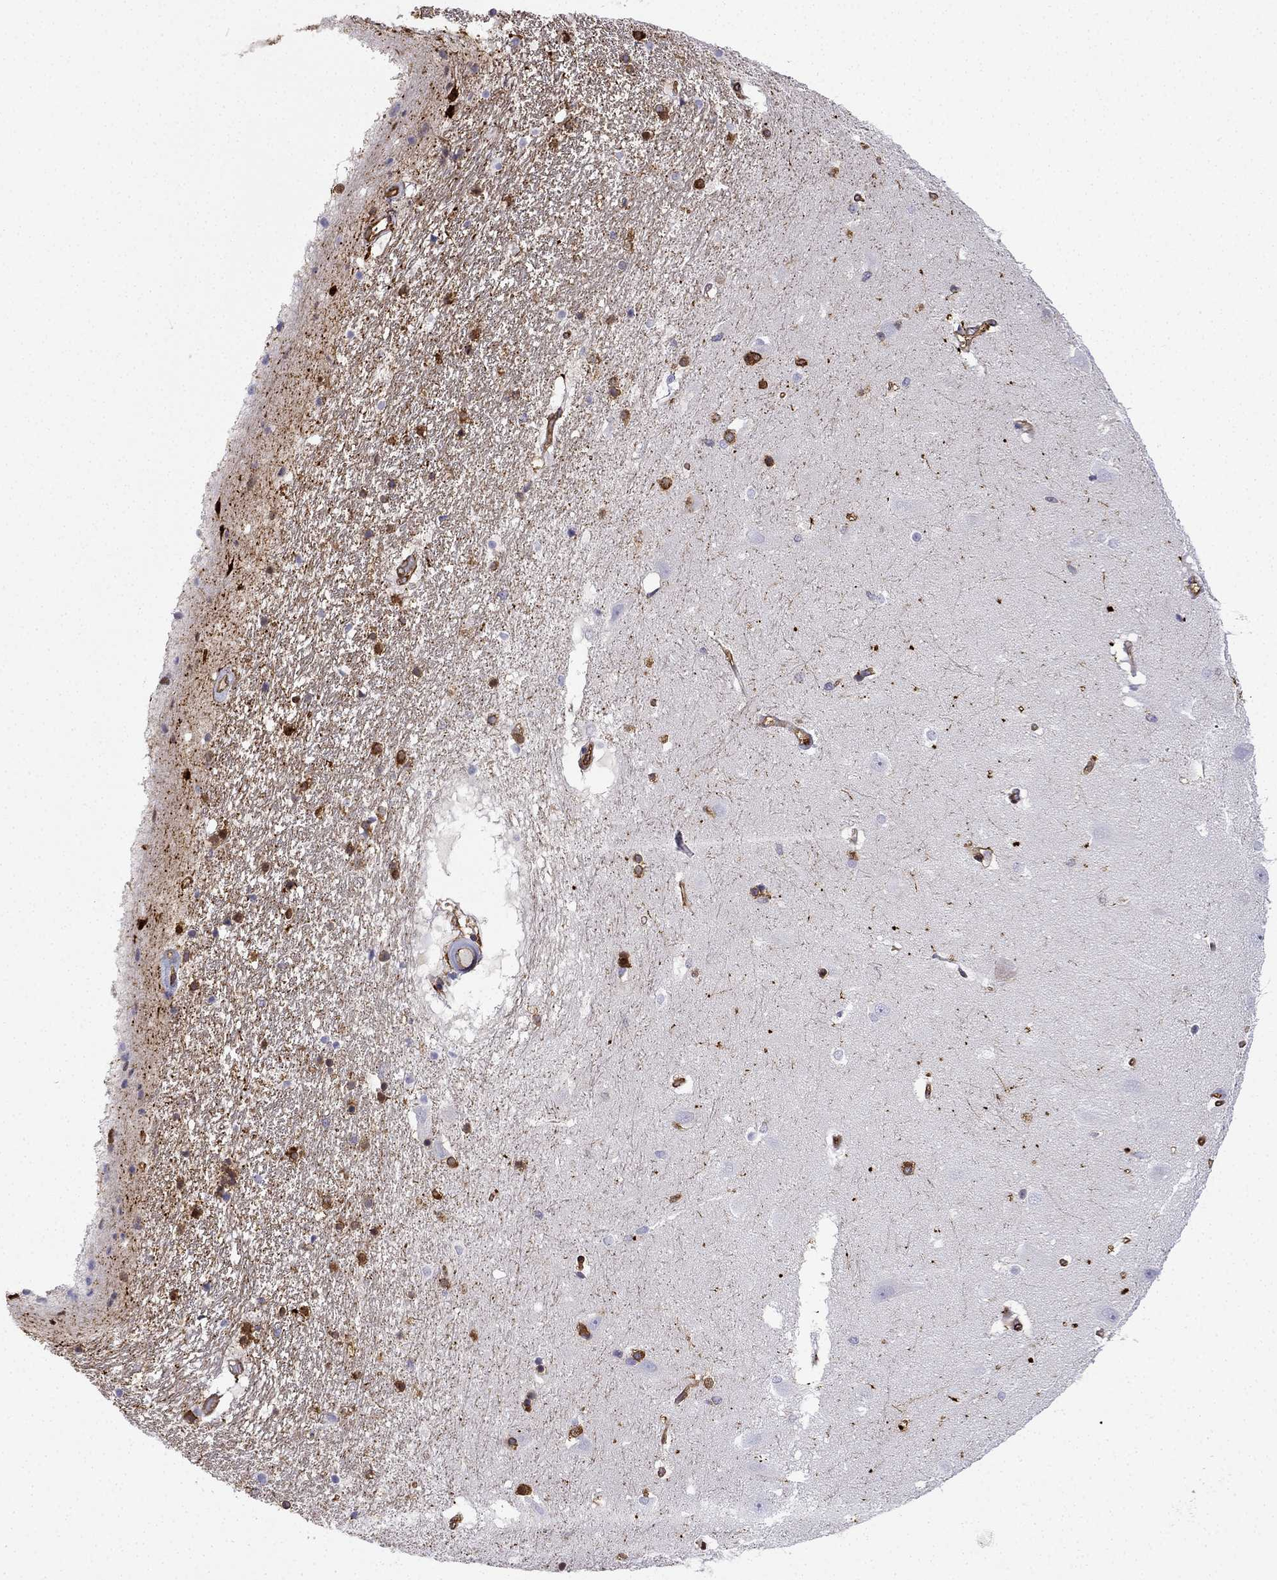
{"staining": {"intensity": "strong", "quantity": "25%-75%", "location": "cytoplasmic/membranous"}, "tissue": "hippocampus", "cell_type": "Glial cells", "image_type": "normal", "snomed": [{"axis": "morphology", "description": "Normal tissue, NOS"}, {"axis": "topography", "description": "Hippocampus"}], "caption": "Protein expression analysis of normal hippocampus displays strong cytoplasmic/membranous staining in approximately 25%-75% of glial cells.", "gene": "MAP4", "patient": {"sex": "male", "age": 44}}